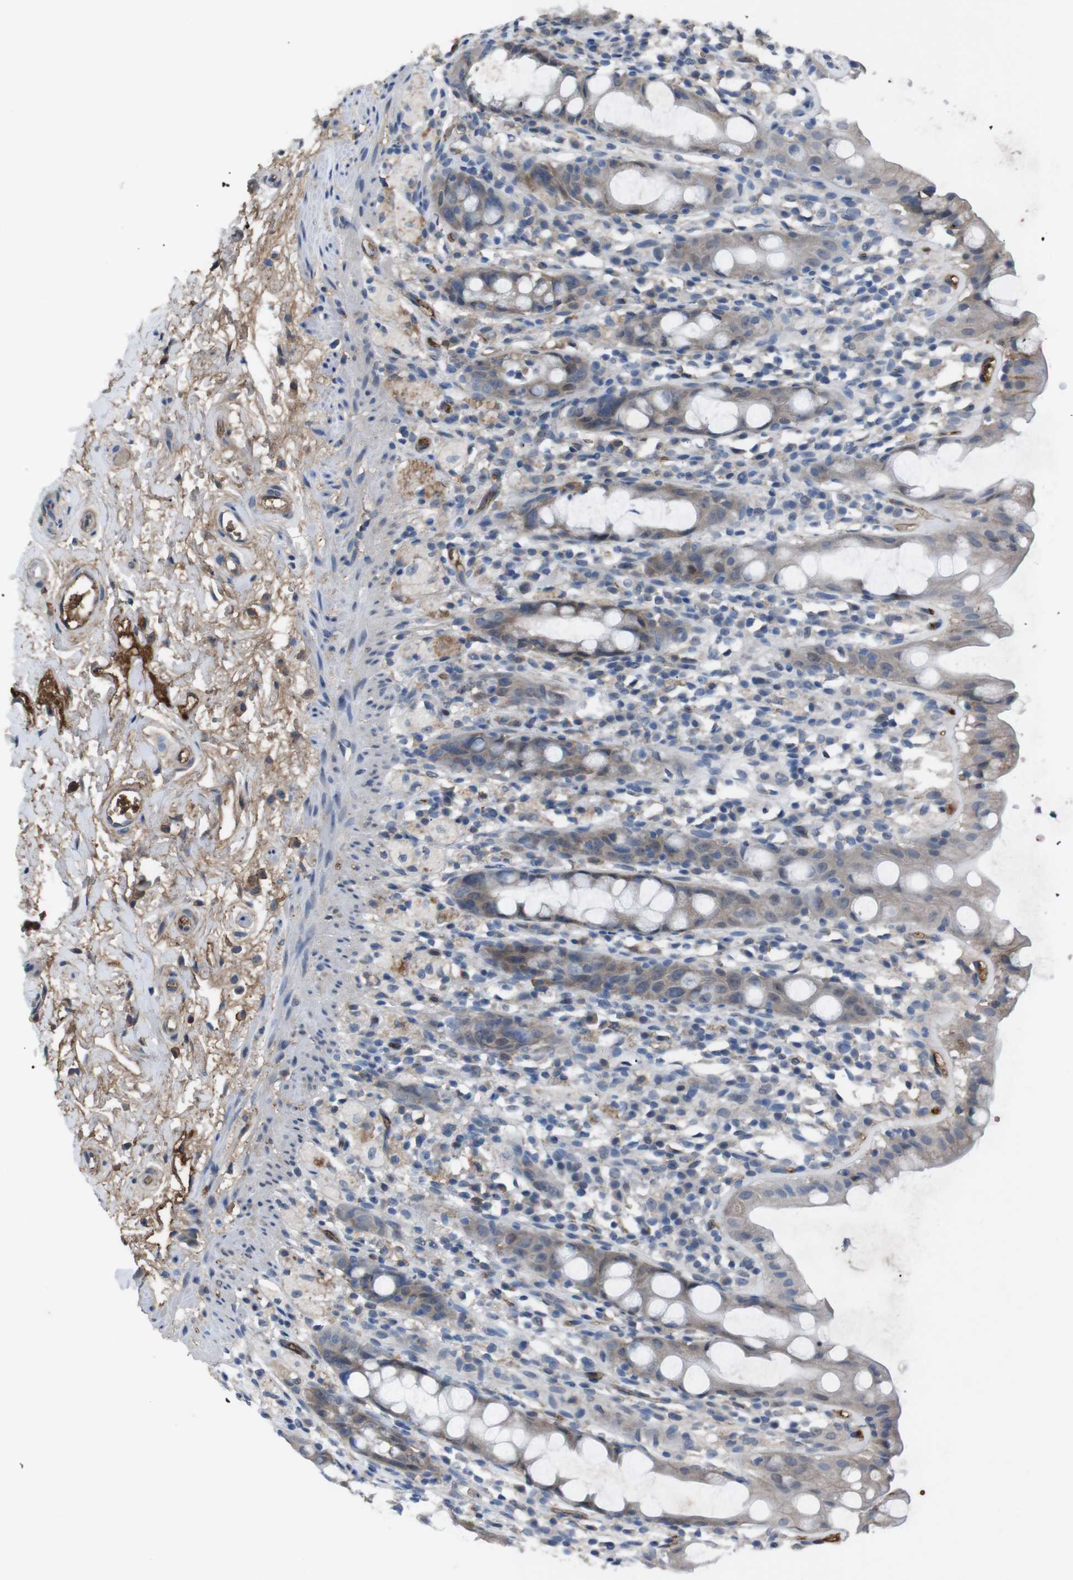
{"staining": {"intensity": "weak", "quantity": "<25%", "location": "cytoplasmic/membranous"}, "tissue": "rectum", "cell_type": "Glandular cells", "image_type": "normal", "snomed": [{"axis": "morphology", "description": "Normal tissue, NOS"}, {"axis": "topography", "description": "Rectum"}], "caption": "This histopathology image is of normal rectum stained with immunohistochemistry to label a protein in brown with the nuclei are counter-stained blue. There is no staining in glandular cells. (Brightfield microscopy of DAB (3,3'-diaminobenzidine) immunohistochemistry (IHC) at high magnification).", "gene": "SPTB", "patient": {"sex": "male", "age": 44}}